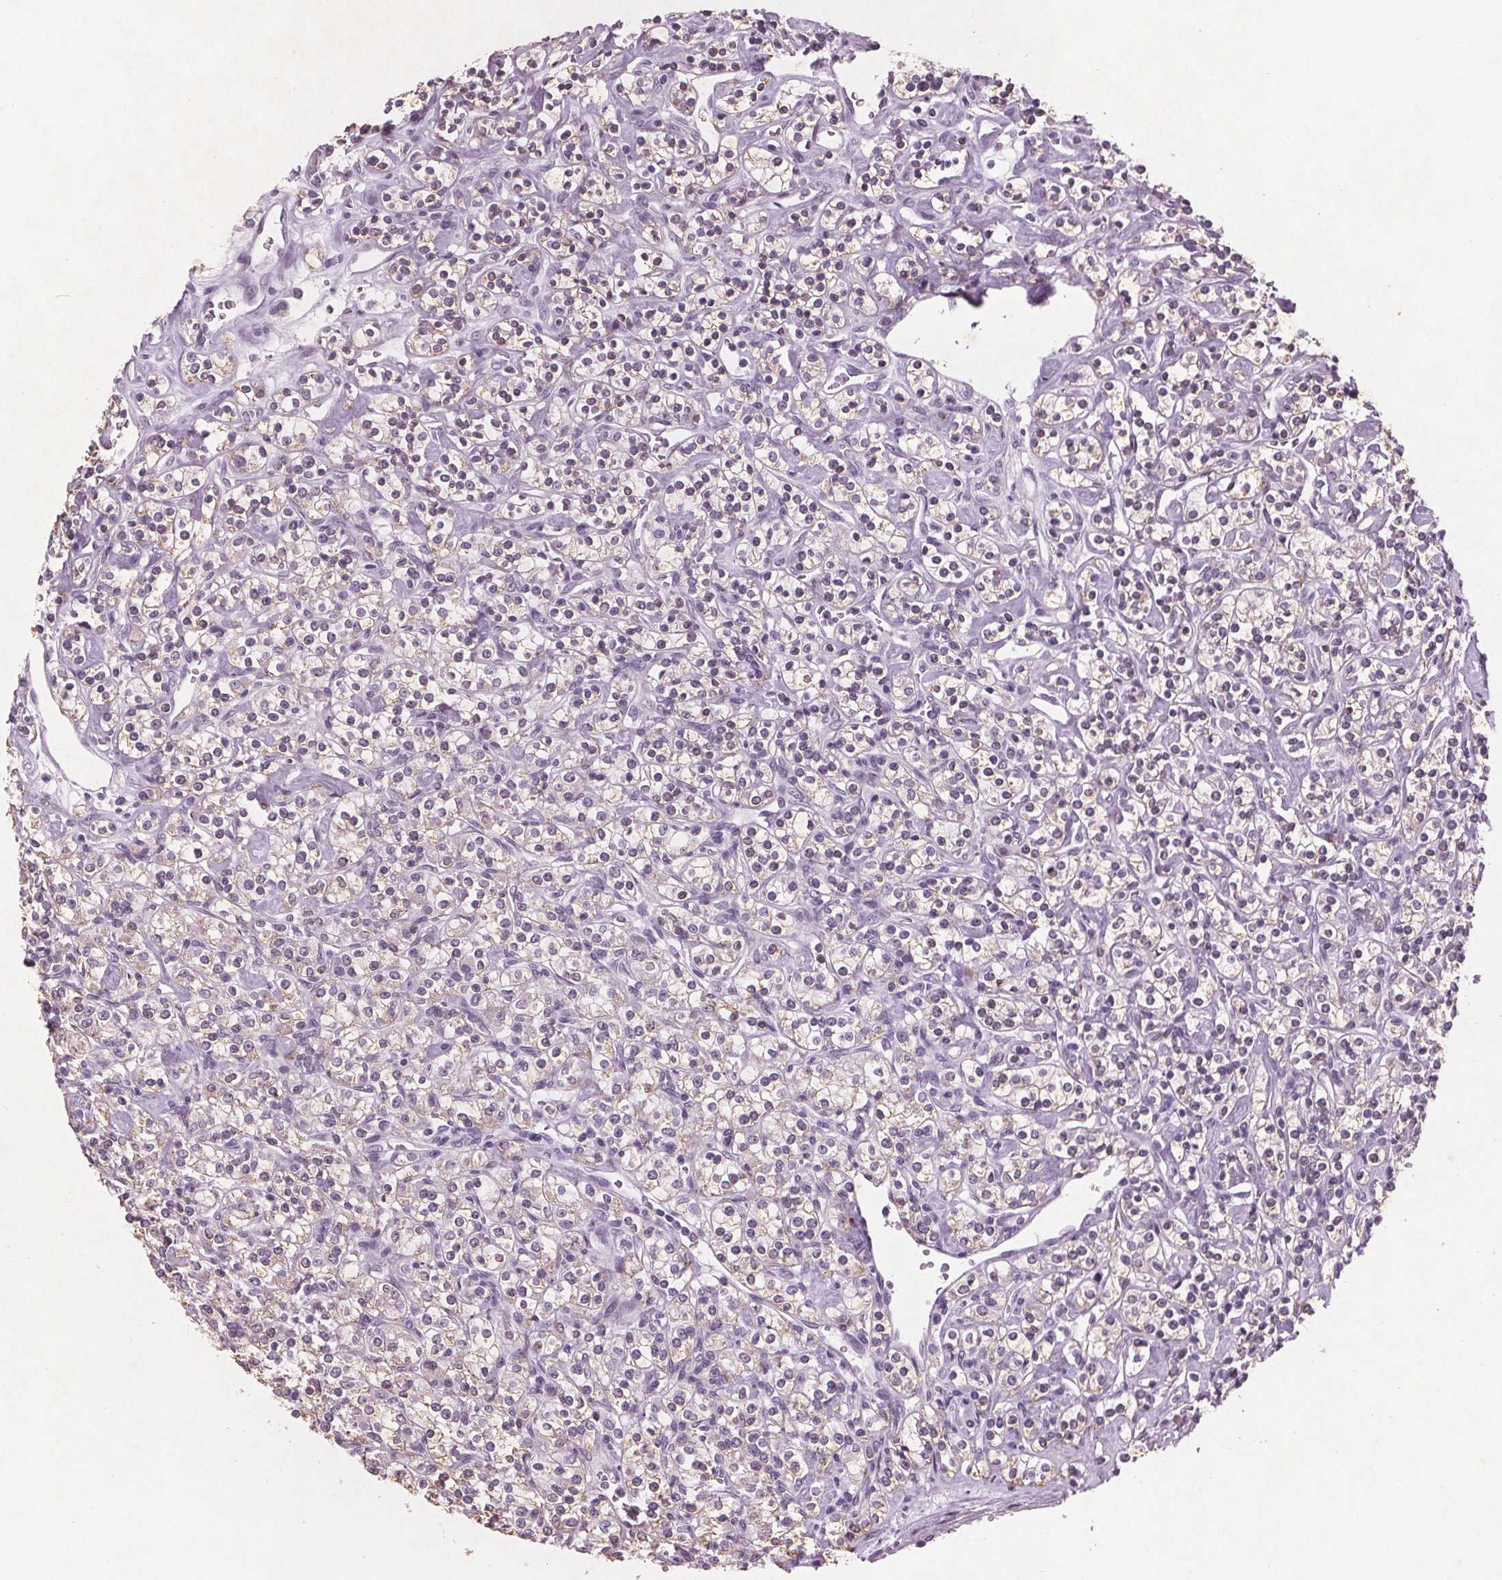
{"staining": {"intensity": "weak", "quantity": "25%-75%", "location": "cytoplasmic/membranous"}, "tissue": "renal cancer", "cell_type": "Tumor cells", "image_type": "cancer", "snomed": [{"axis": "morphology", "description": "Adenocarcinoma, NOS"}, {"axis": "topography", "description": "Kidney"}], "caption": "Immunohistochemistry micrograph of neoplastic tissue: human renal adenocarcinoma stained using immunohistochemistry displays low levels of weak protein expression localized specifically in the cytoplasmic/membranous of tumor cells, appearing as a cytoplasmic/membranous brown color.", "gene": "PTPN14", "patient": {"sex": "male", "age": 77}}